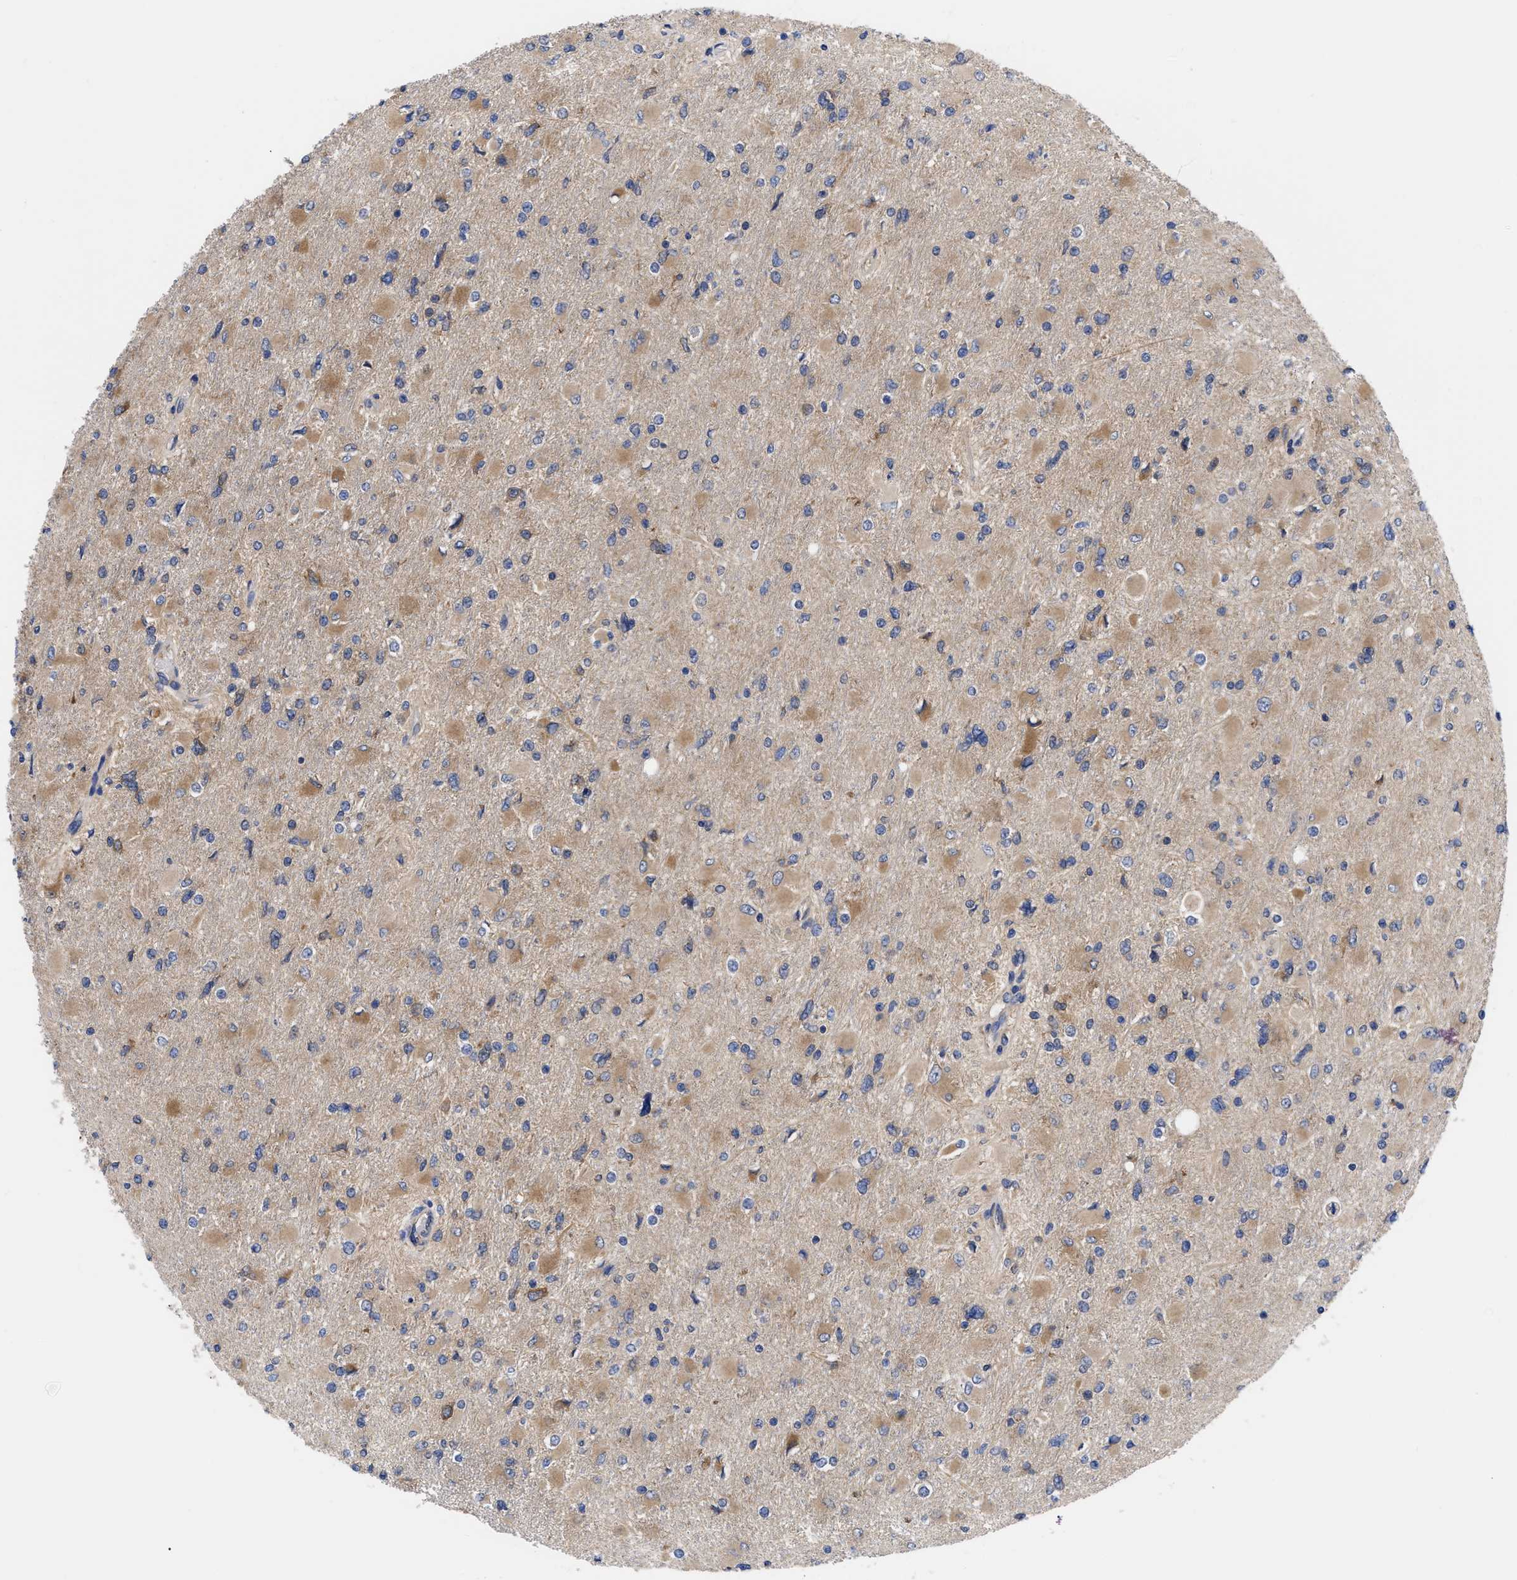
{"staining": {"intensity": "moderate", "quantity": ">75%", "location": "cytoplasmic/membranous"}, "tissue": "glioma", "cell_type": "Tumor cells", "image_type": "cancer", "snomed": [{"axis": "morphology", "description": "Glioma, malignant, High grade"}, {"axis": "topography", "description": "Cerebral cortex"}], "caption": "Immunohistochemistry (IHC) image of neoplastic tissue: high-grade glioma (malignant) stained using IHC demonstrates medium levels of moderate protein expression localized specifically in the cytoplasmic/membranous of tumor cells, appearing as a cytoplasmic/membranous brown color.", "gene": "RBKS", "patient": {"sex": "female", "age": 36}}